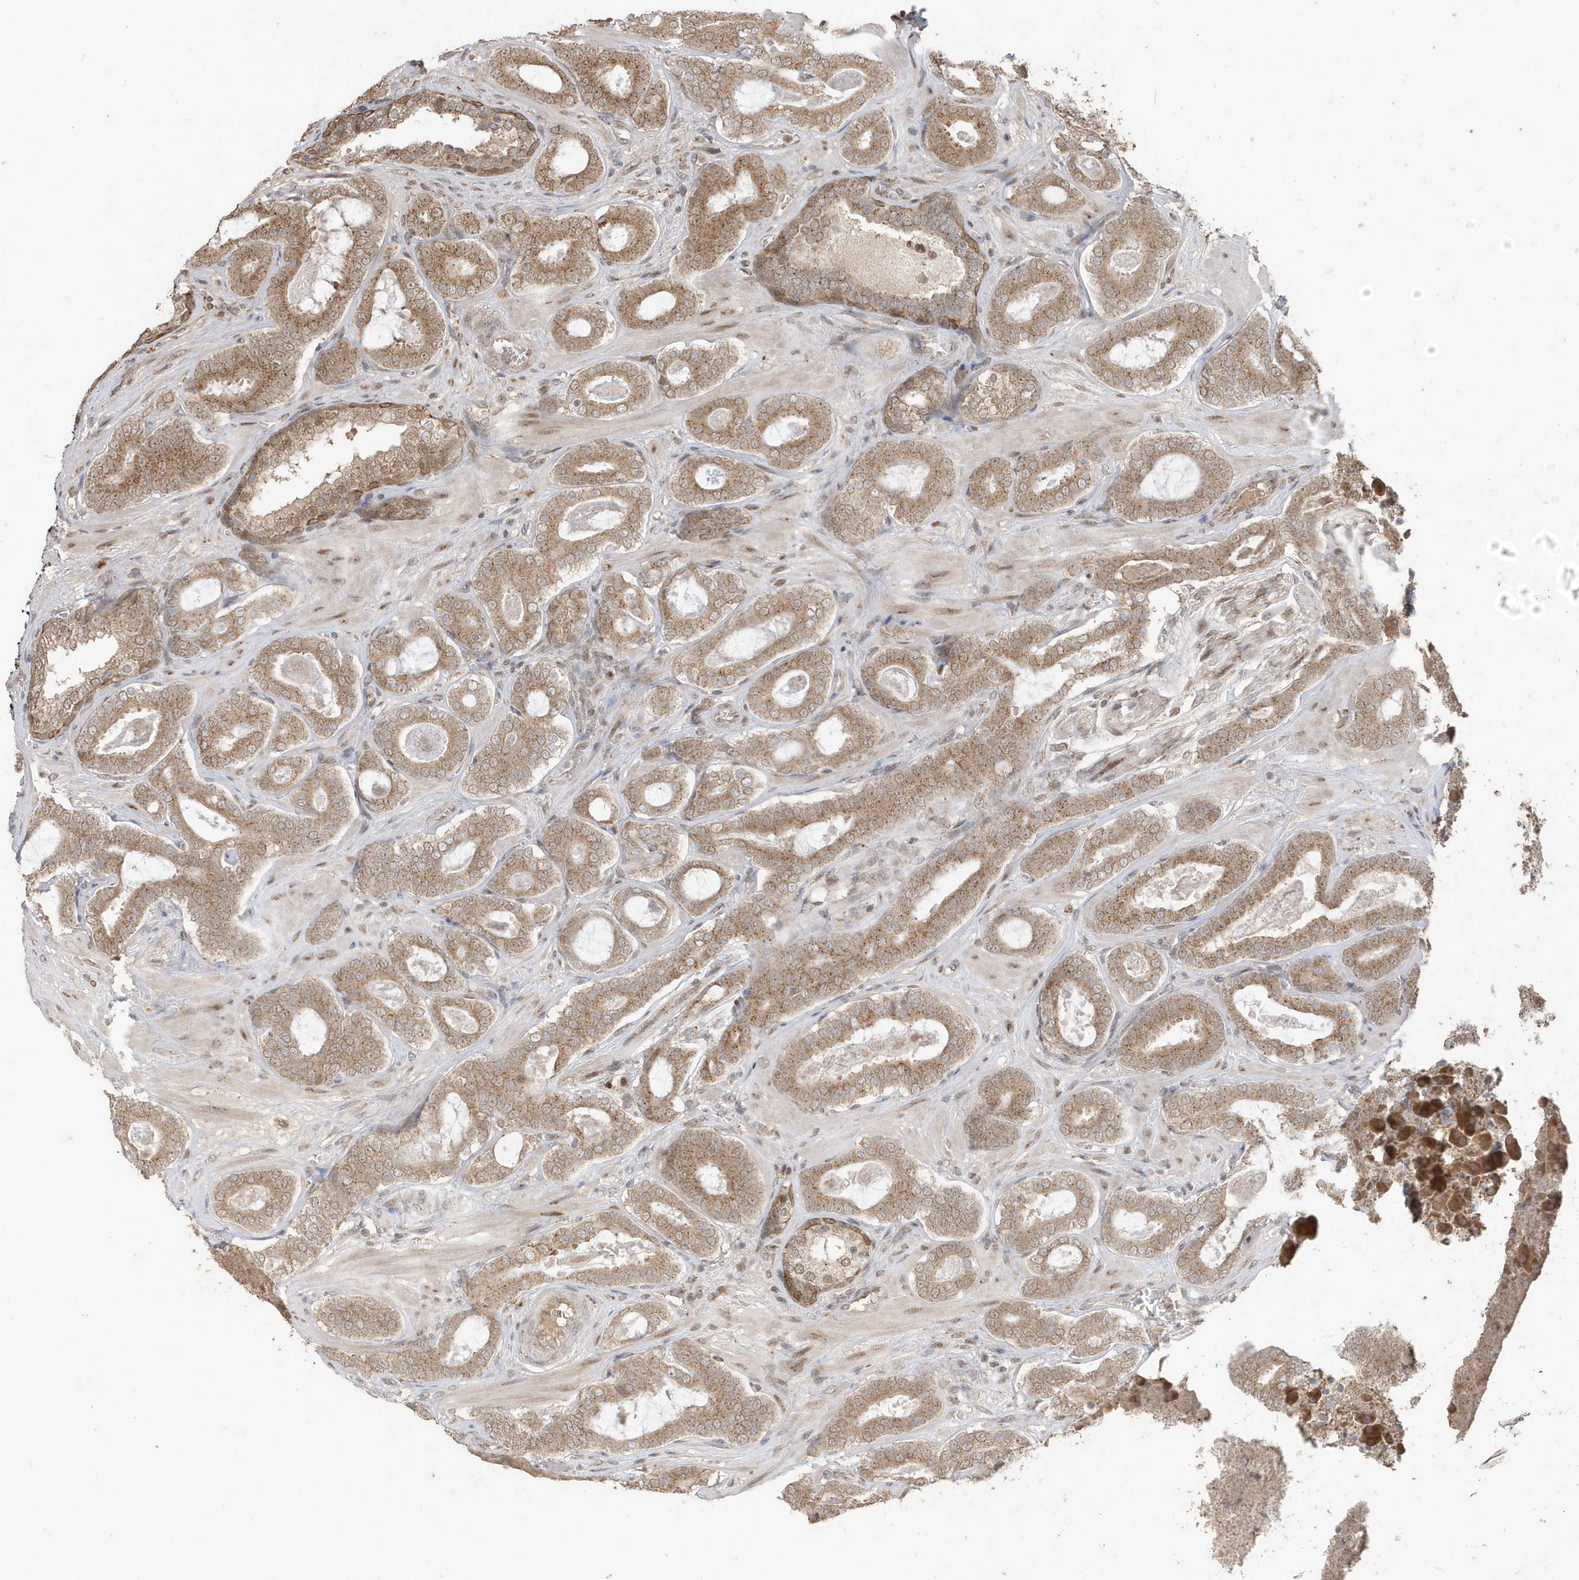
{"staining": {"intensity": "moderate", "quantity": ">75%", "location": "cytoplasmic/membranous"}, "tissue": "prostate cancer", "cell_type": "Tumor cells", "image_type": "cancer", "snomed": [{"axis": "morphology", "description": "Adenocarcinoma, High grade"}, {"axis": "topography", "description": "Prostate"}], "caption": "Immunohistochemistry (IHC) of high-grade adenocarcinoma (prostate) displays medium levels of moderate cytoplasmic/membranous expression in about >75% of tumor cells. Nuclei are stained in blue.", "gene": "RER1", "patient": {"sex": "male", "age": 60}}